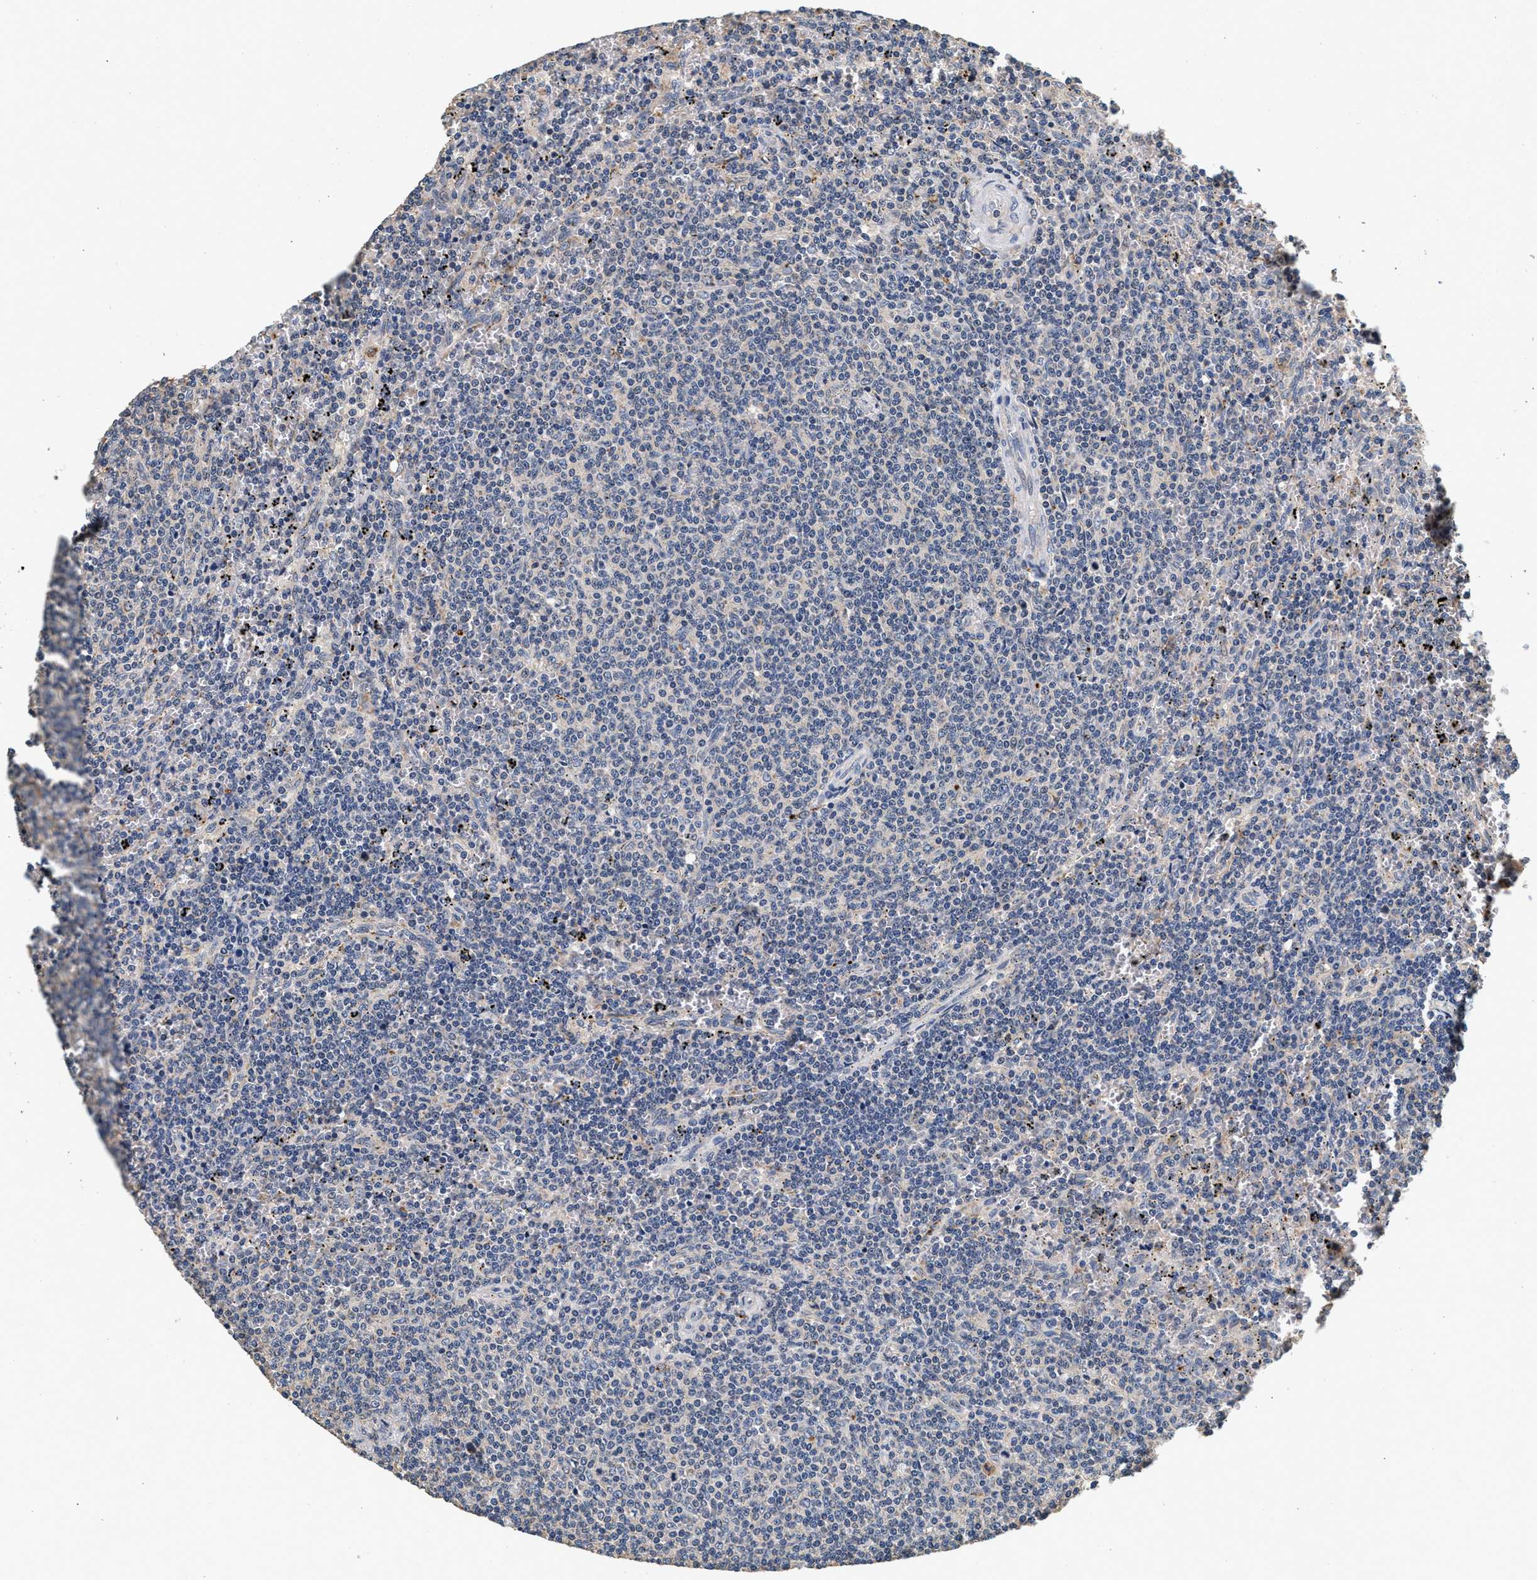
{"staining": {"intensity": "negative", "quantity": "none", "location": "none"}, "tissue": "lymphoma", "cell_type": "Tumor cells", "image_type": "cancer", "snomed": [{"axis": "morphology", "description": "Malignant lymphoma, non-Hodgkin's type, Low grade"}, {"axis": "topography", "description": "Spleen"}], "caption": "Immunohistochemistry of human low-grade malignant lymphoma, non-Hodgkin's type reveals no expression in tumor cells.", "gene": "PTGR3", "patient": {"sex": "female", "age": 50}}